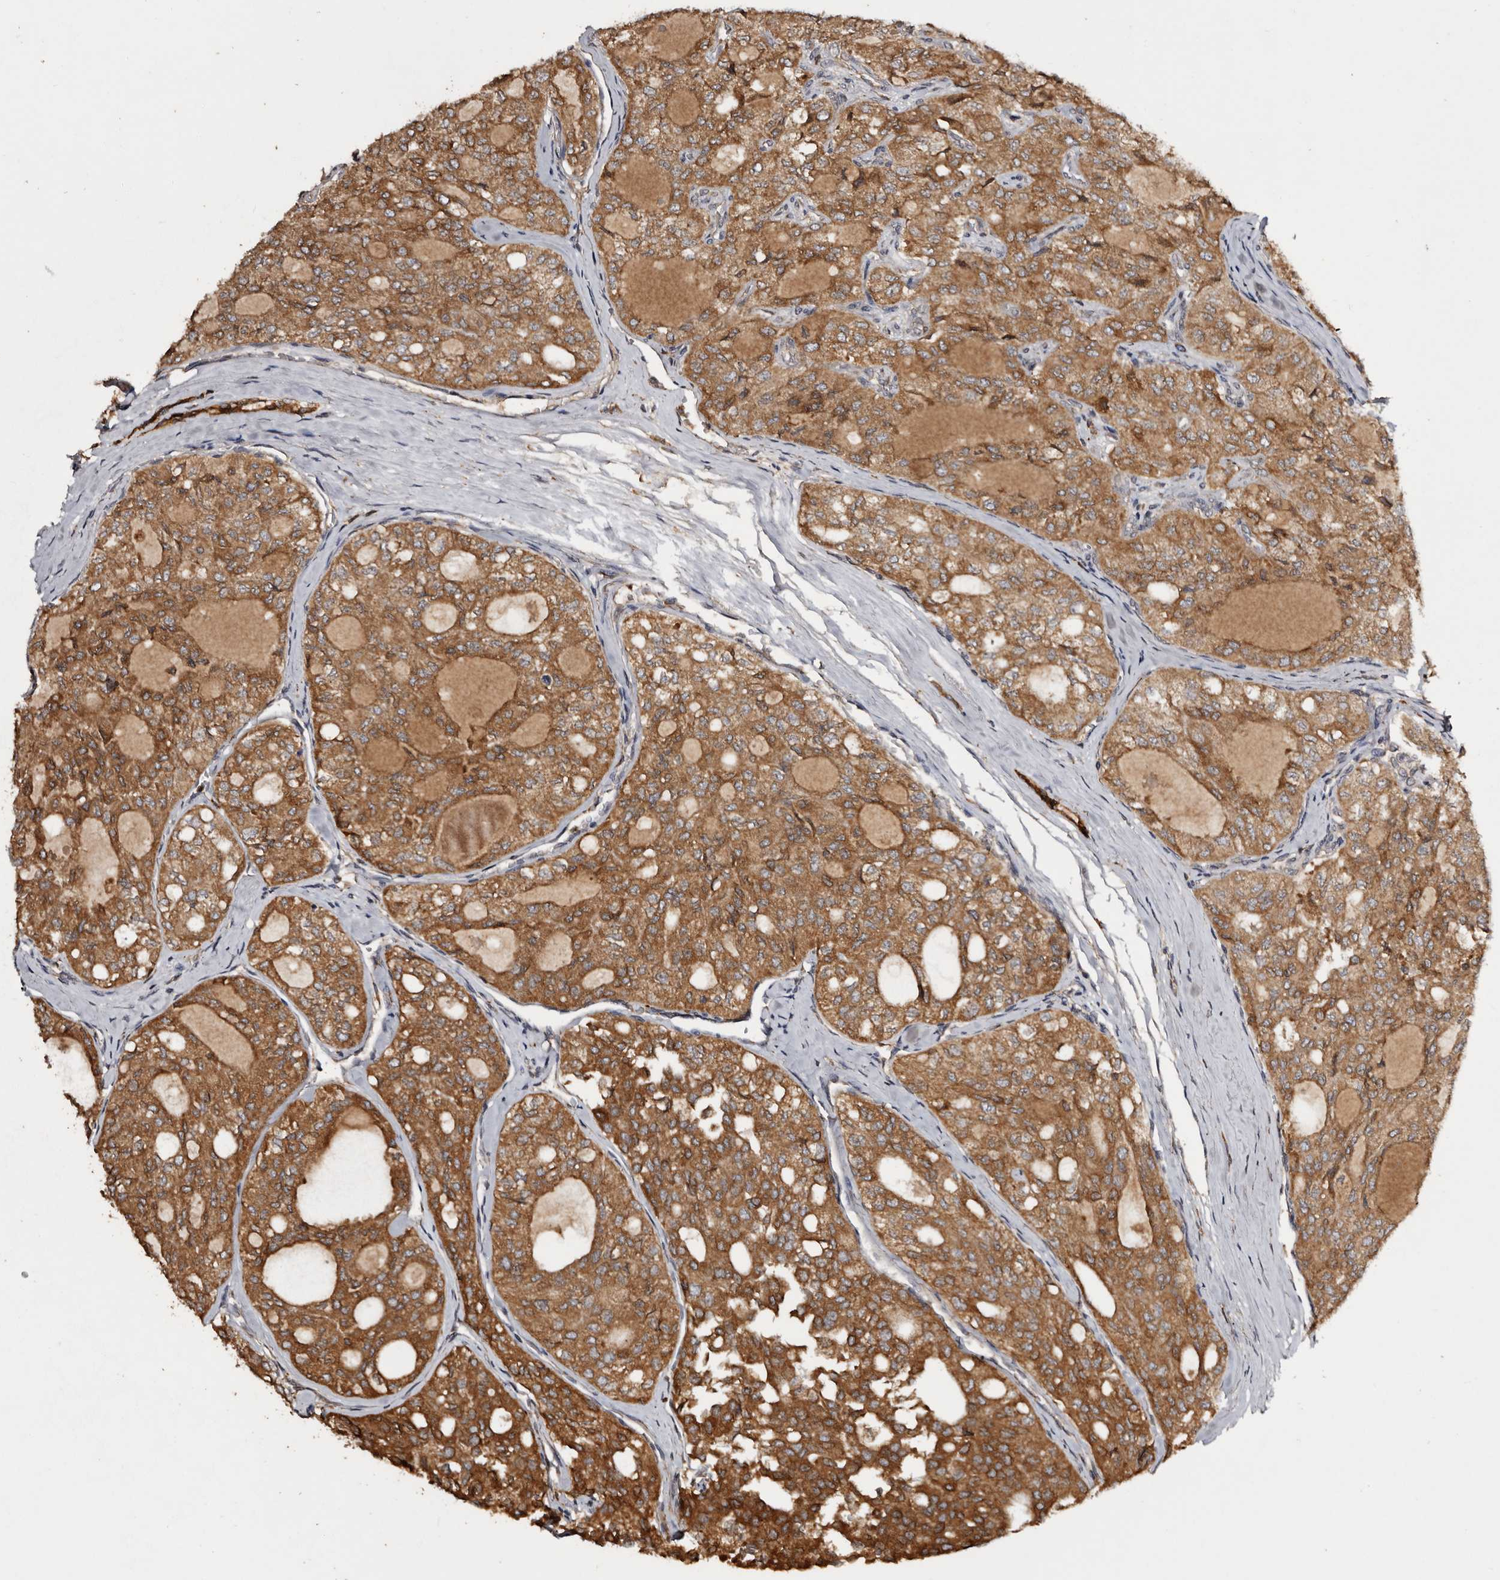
{"staining": {"intensity": "strong", "quantity": ">75%", "location": "cytoplasmic/membranous"}, "tissue": "thyroid cancer", "cell_type": "Tumor cells", "image_type": "cancer", "snomed": [{"axis": "morphology", "description": "Follicular adenoma carcinoma, NOS"}, {"axis": "topography", "description": "Thyroid gland"}], "caption": "Thyroid cancer stained with a brown dye displays strong cytoplasmic/membranous positive expression in approximately >75% of tumor cells.", "gene": "INKA2", "patient": {"sex": "male", "age": 75}}